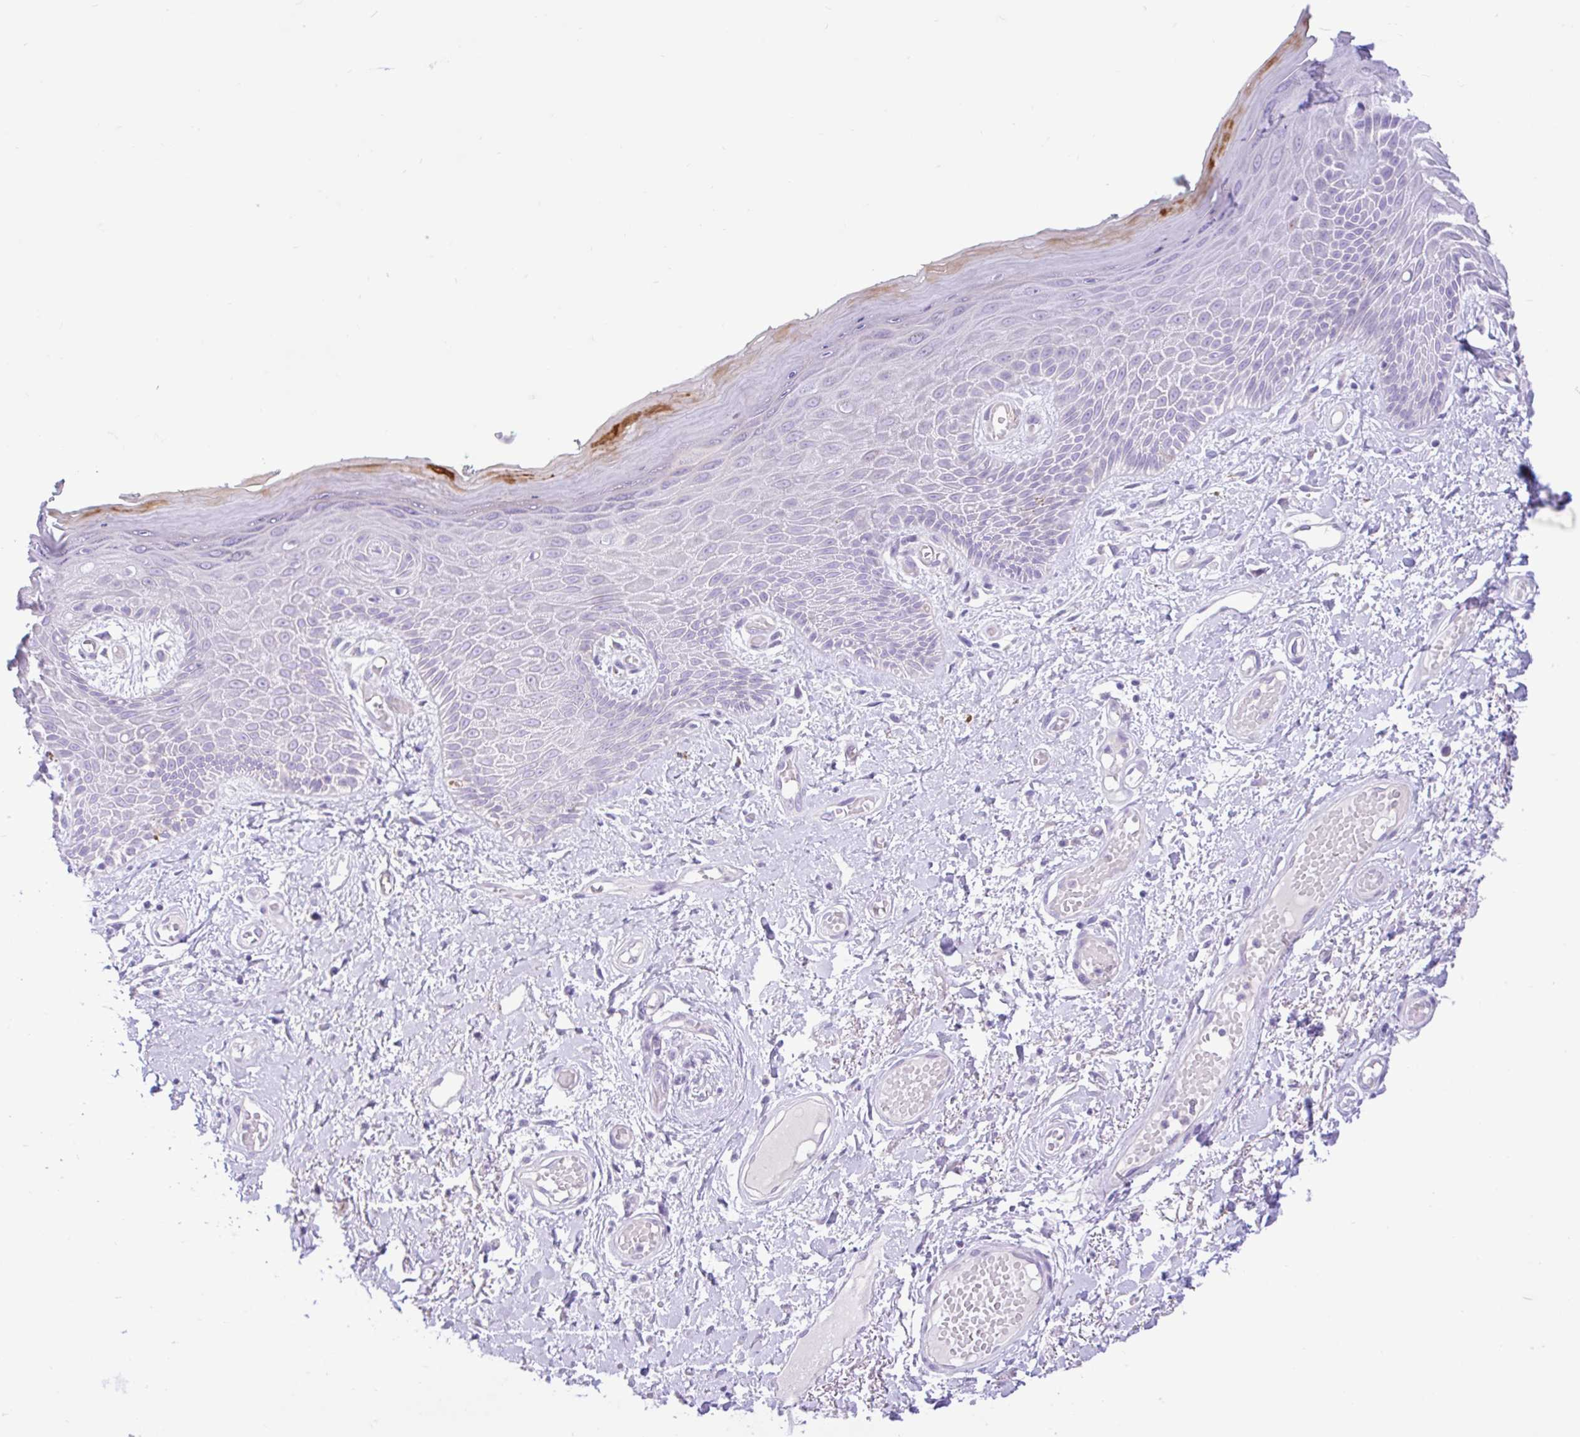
{"staining": {"intensity": "moderate", "quantity": "<25%", "location": "cytoplasmic/membranous"}, "tissue": "skin", "cell_type": "Epidermal cells", "image_type": "normal", "snomed": [{"axis": "morphology", "description": "Normal tissue, NOS"}, {"axis": "topography", "description": "Anal"}, {"axis": "topography", "description": "Peripheral nerve tissue"}], "caption": "This photomicrograph exhibits IHC staining of normal skin, with low moderate cytoplasmic/membranous expression in approximately <25% of epidermal cells.", "gene": "ZNF101", "patient": {"sex": "male", "age": 78}}